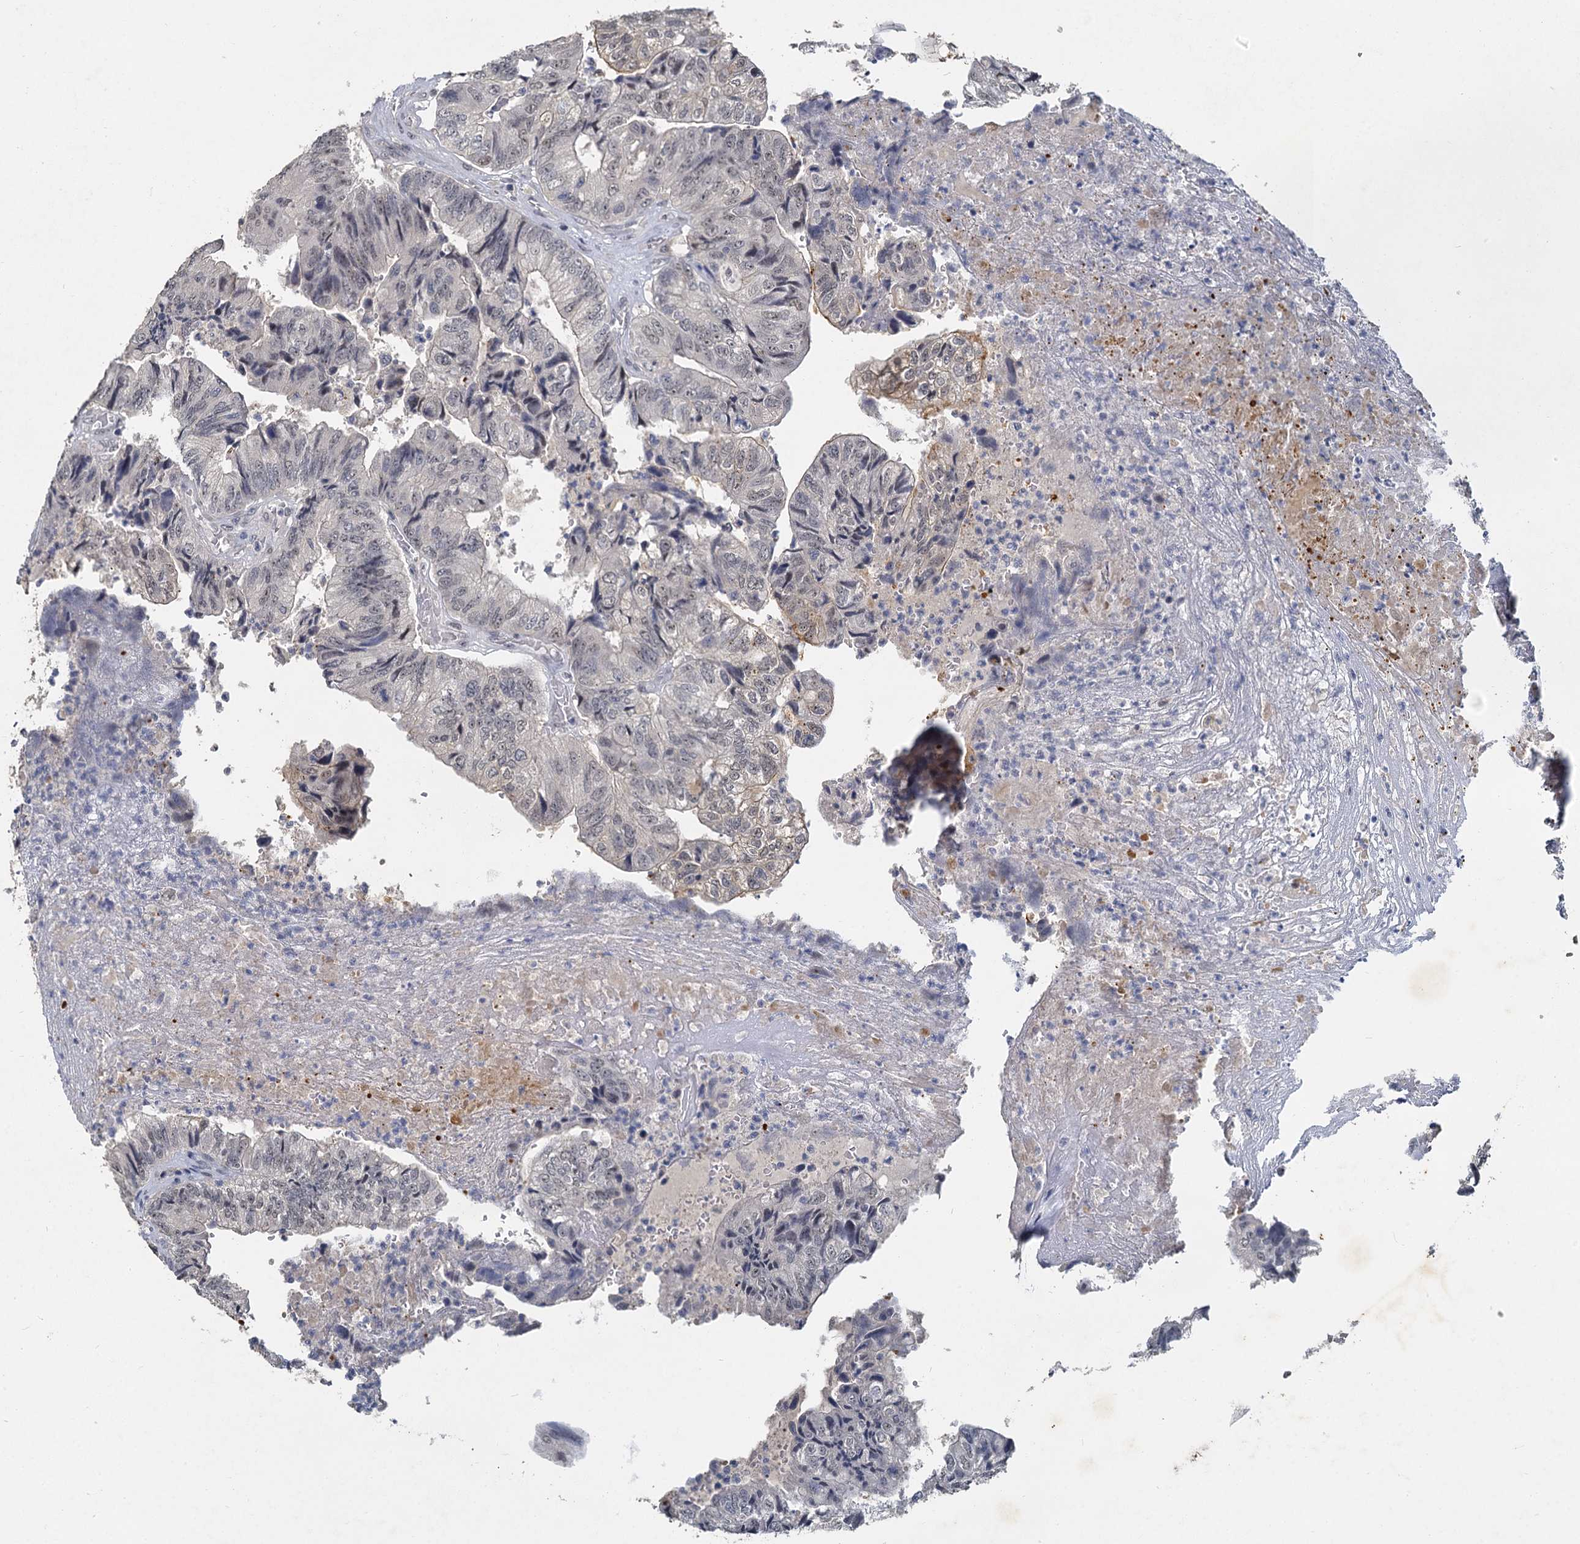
{"staining": {"intensity": "negative", "quantity": "none", "location": "none"}, "tissue": "colorectal cancer", "cell_type": "Tumor cells", "image_type": "cancer", "snomed": [{"axis": "morphology", "description": "Adenocarcinoma, NOS"}, {"axis": "topography", "description": "Colon"}], "caption": "Histopathology image shows no protein staining in tumor cells of colorectal cancer tissue. (Stains: DAB (3,3'-diaminobenzidine) immunohistochemistry with hematoxylin counter stain, Microscopy: brightfield microscopy at high magnification).", "gene": "MUCL1", "patient": {"sex": "female", "age": 67}}